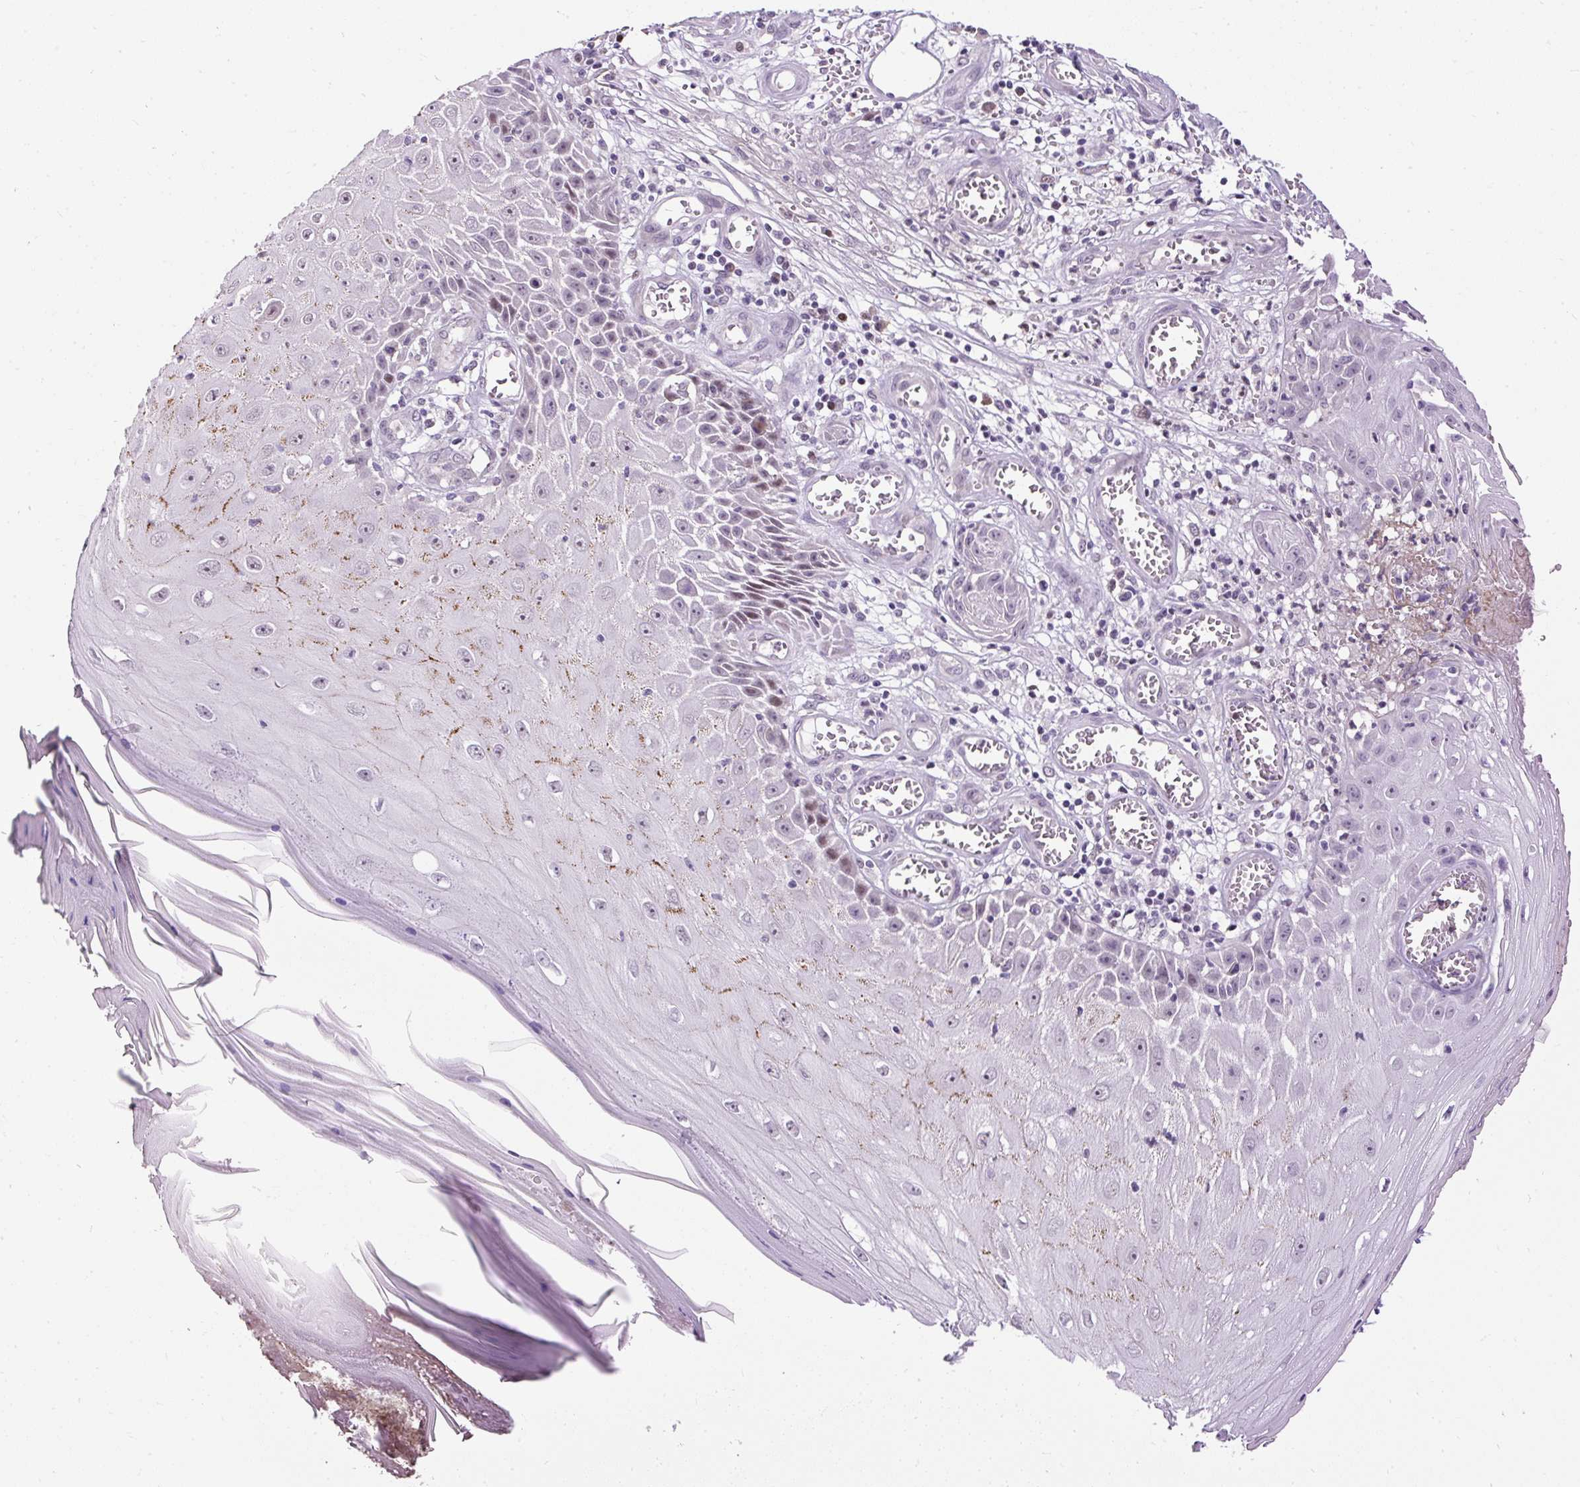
{"staining": {"intensity": "moderate", "quantity": "<25%", "location": "nuclear"}, "tissue": "skin cancer", "cell_type": "Tumor cells", "image_type": "cancer", "snomed": [{"axis": "morphology", "description": "Squamous cell carcinoma, NOS"}, {"axis": "topography", "description": "Skin"}], "caption": "High-magnification brightfield microscopy of skin cancer stained with DAB (3,3'-diaminobenzidine) (brown) and counterstained with hematoxylin (blue). tumor cells exhibit moderate nuclear expression is appreciated in approximately<25% of cells. (DAB IHC with brightfield microscopy, high magnification).", "gene": "ARHGEF18", "patient": {"sex": "female", "age": 73}}